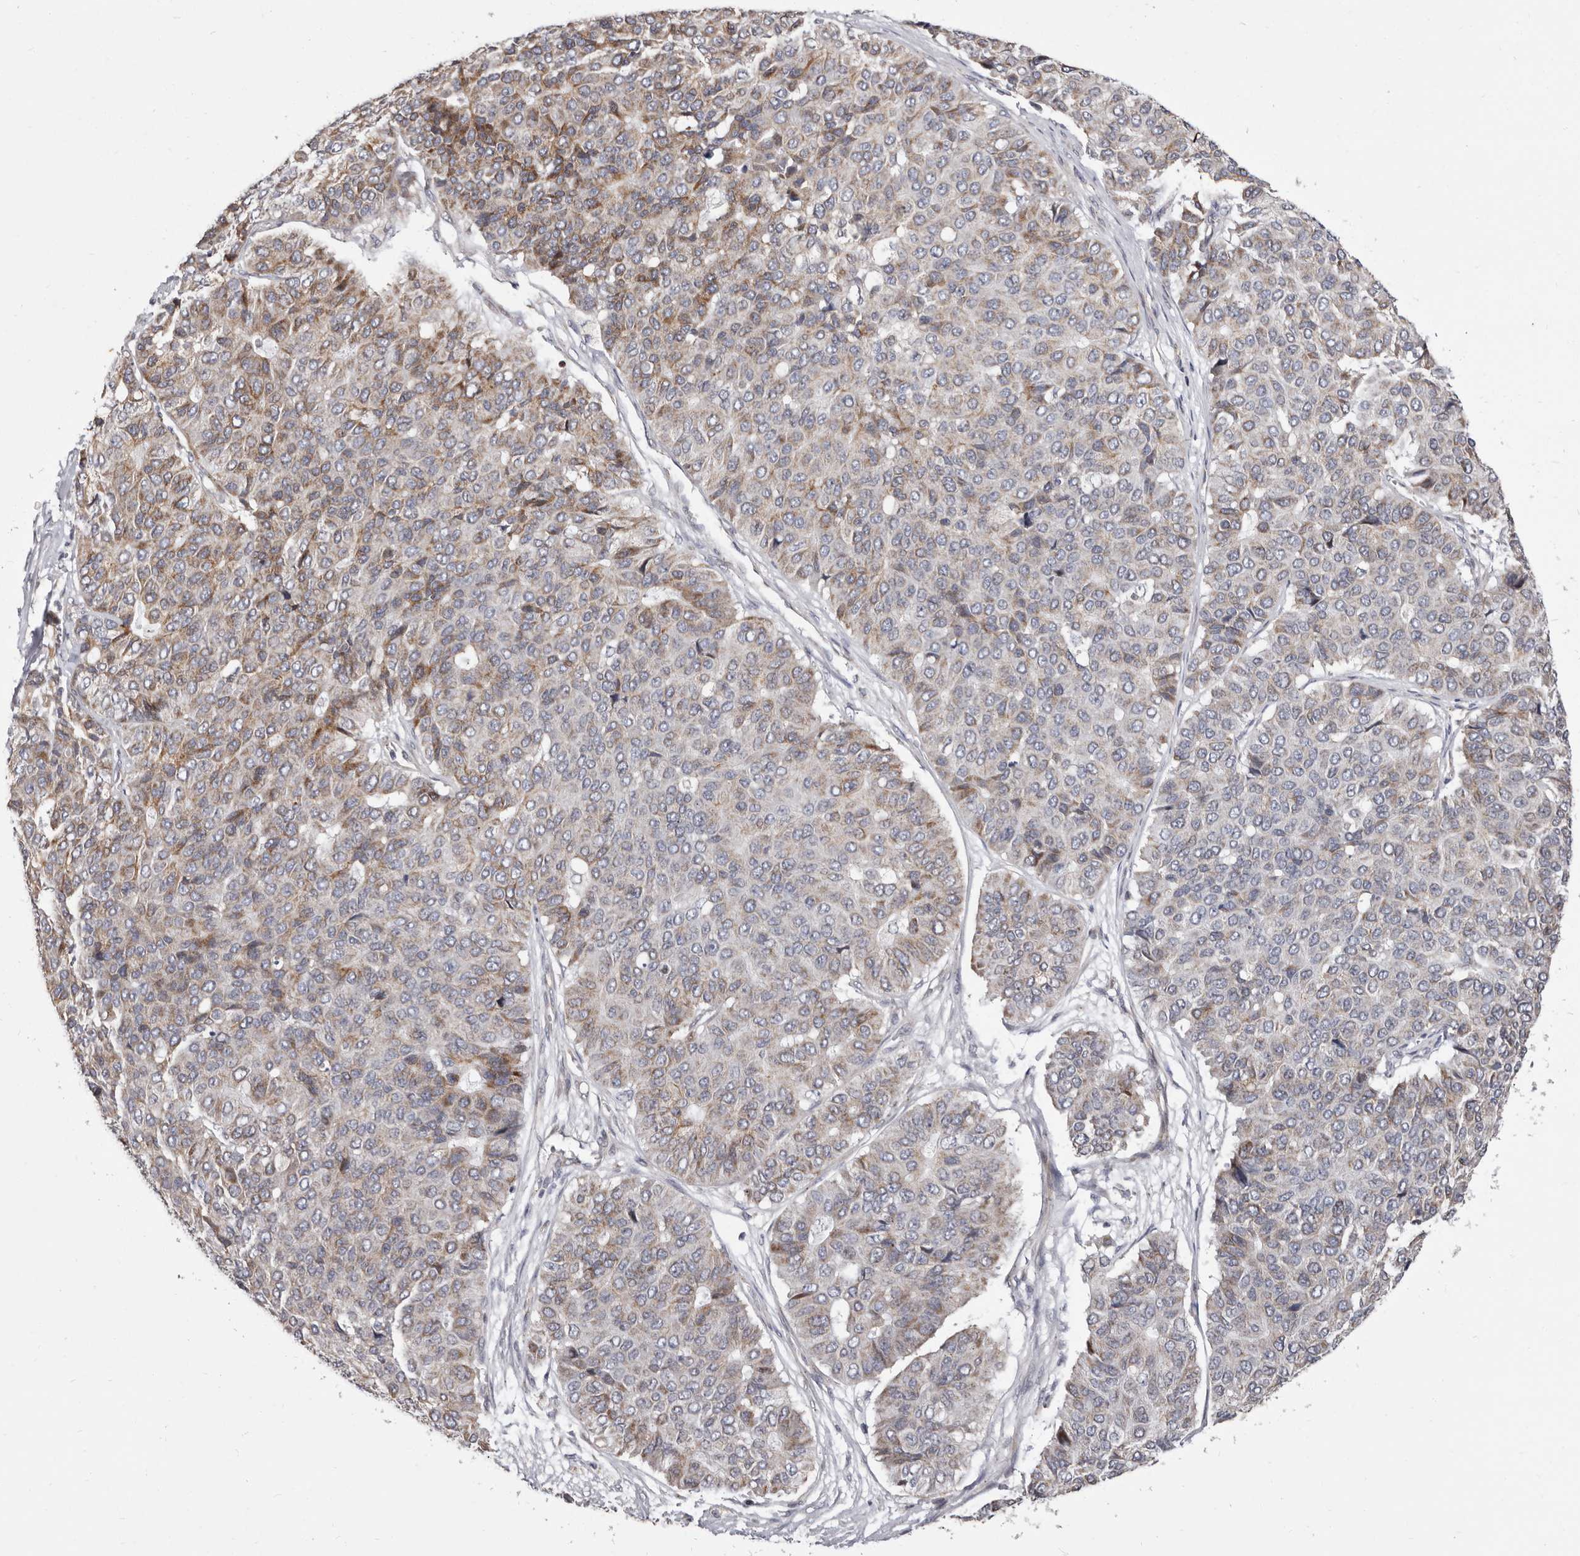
{"staining": {"intensity": "moderate", "quantity": "25%-75%", "location": "cytoplasmic/membranous"}, "tissue": "pancreatic cancer", "cell_type": "Tumor cells", "image_type": "cancer", "snomed": [{"axis": "morphology", "description": "Adenocarcinoma, NOS"}, {"axis": "topography", "description": "Pancreas"}], "caption": "Protein expression analysis of human pancreatic cancer reveals moderate cytoplasmic/membranous expression in about 25%-75% of tumor cells.", "gene": "TIMM17B", "patient": {"sex": "male", "age": 50}}